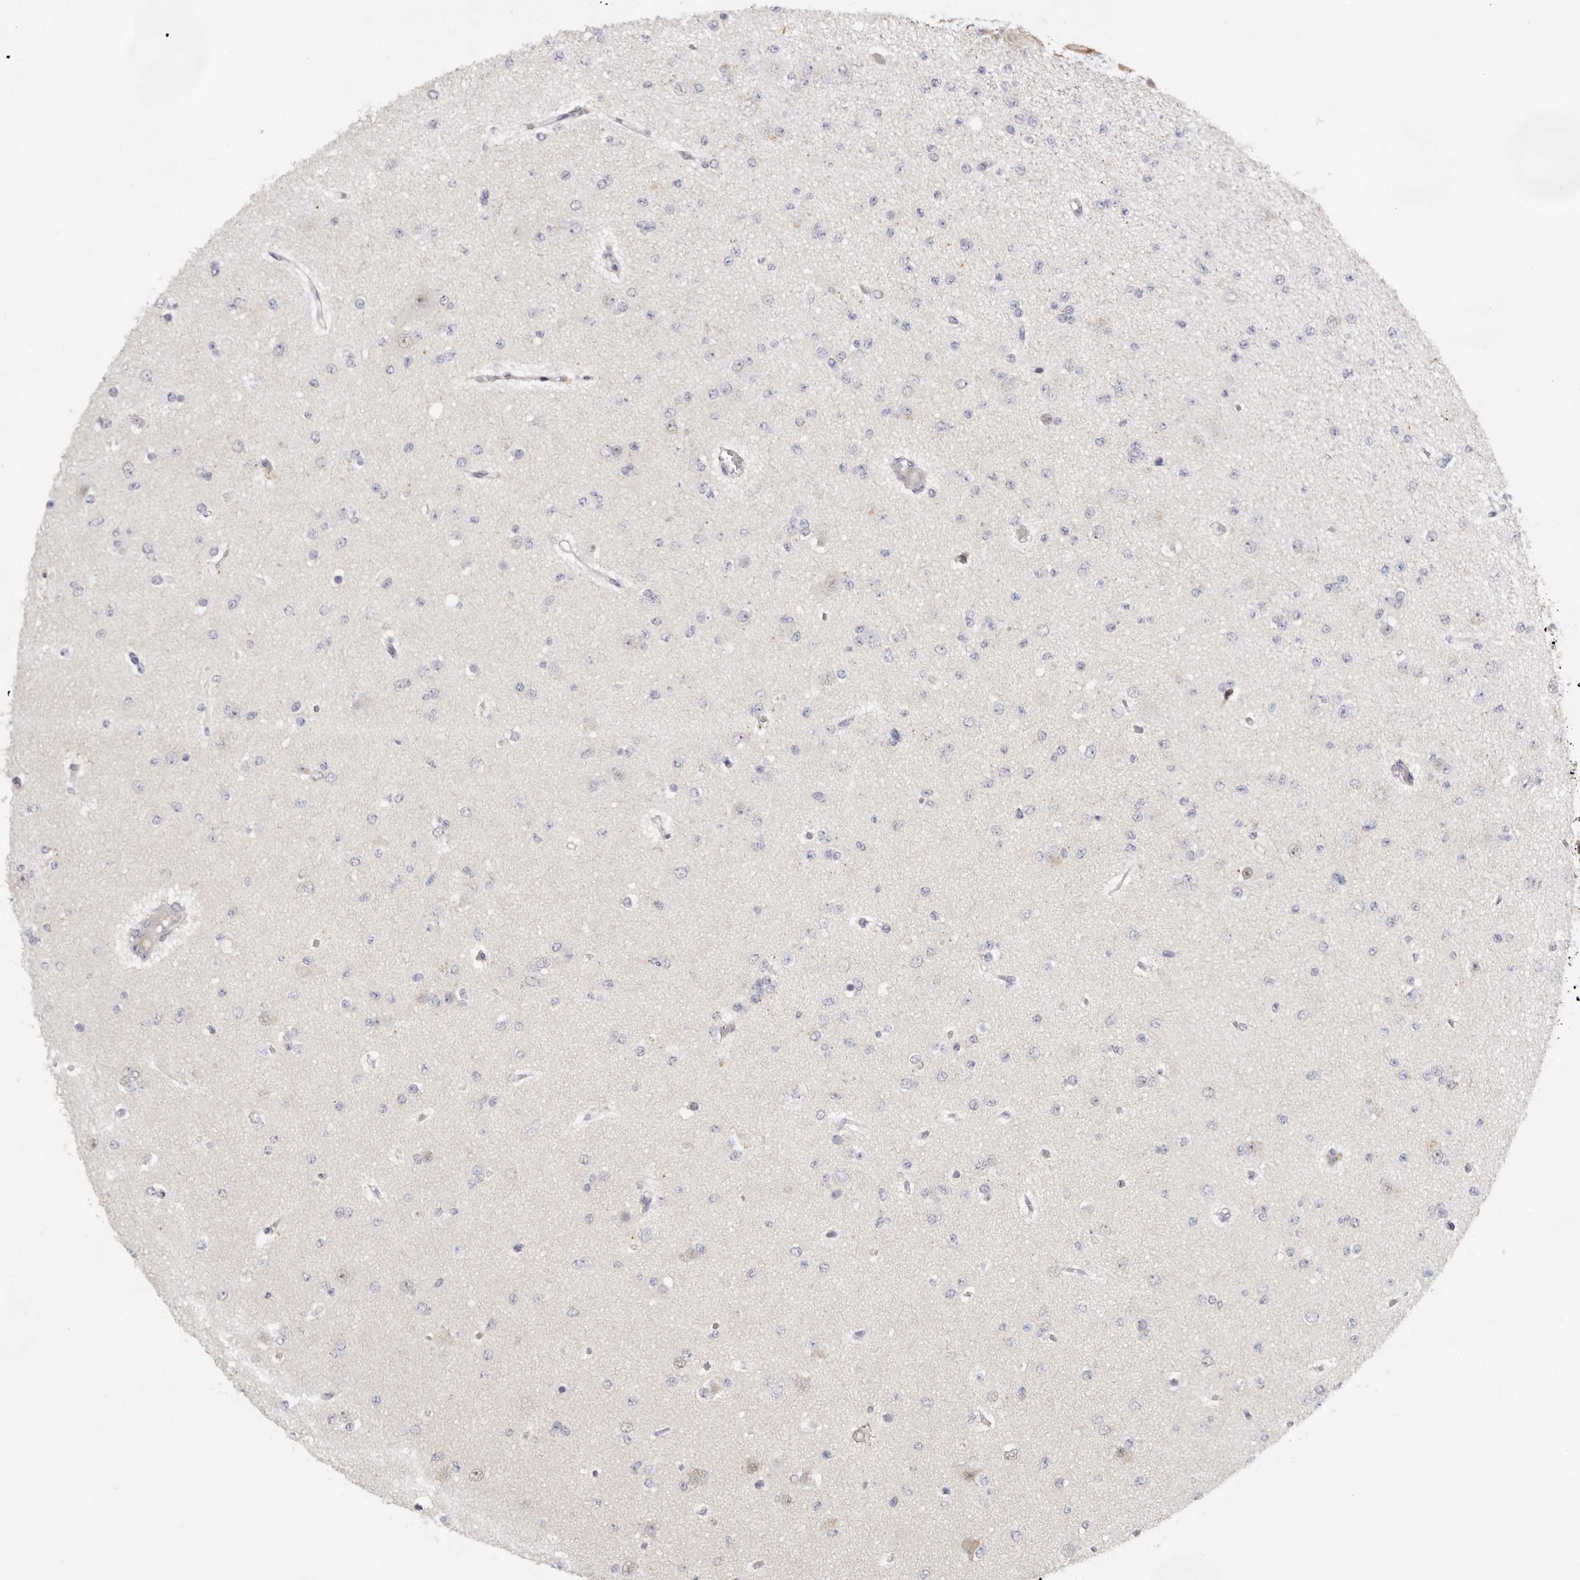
{"staining": {"intensity": "negative", "quantity": "none", "location": "none"}, "tissue": "glioma", "cell_type": "Tumor cells", "image_type": "cancer", "snomed": [{"axis": "morphology", "description": "Glioma, malignant, Low grade"}, {"axis": "topography", "description": "Brain"}], "caption": "Tumor cells show no significant expression in low-grade glioma (malignant).", "gene": "BRCA2", "patient": {"sex": "female", "age": 22}}